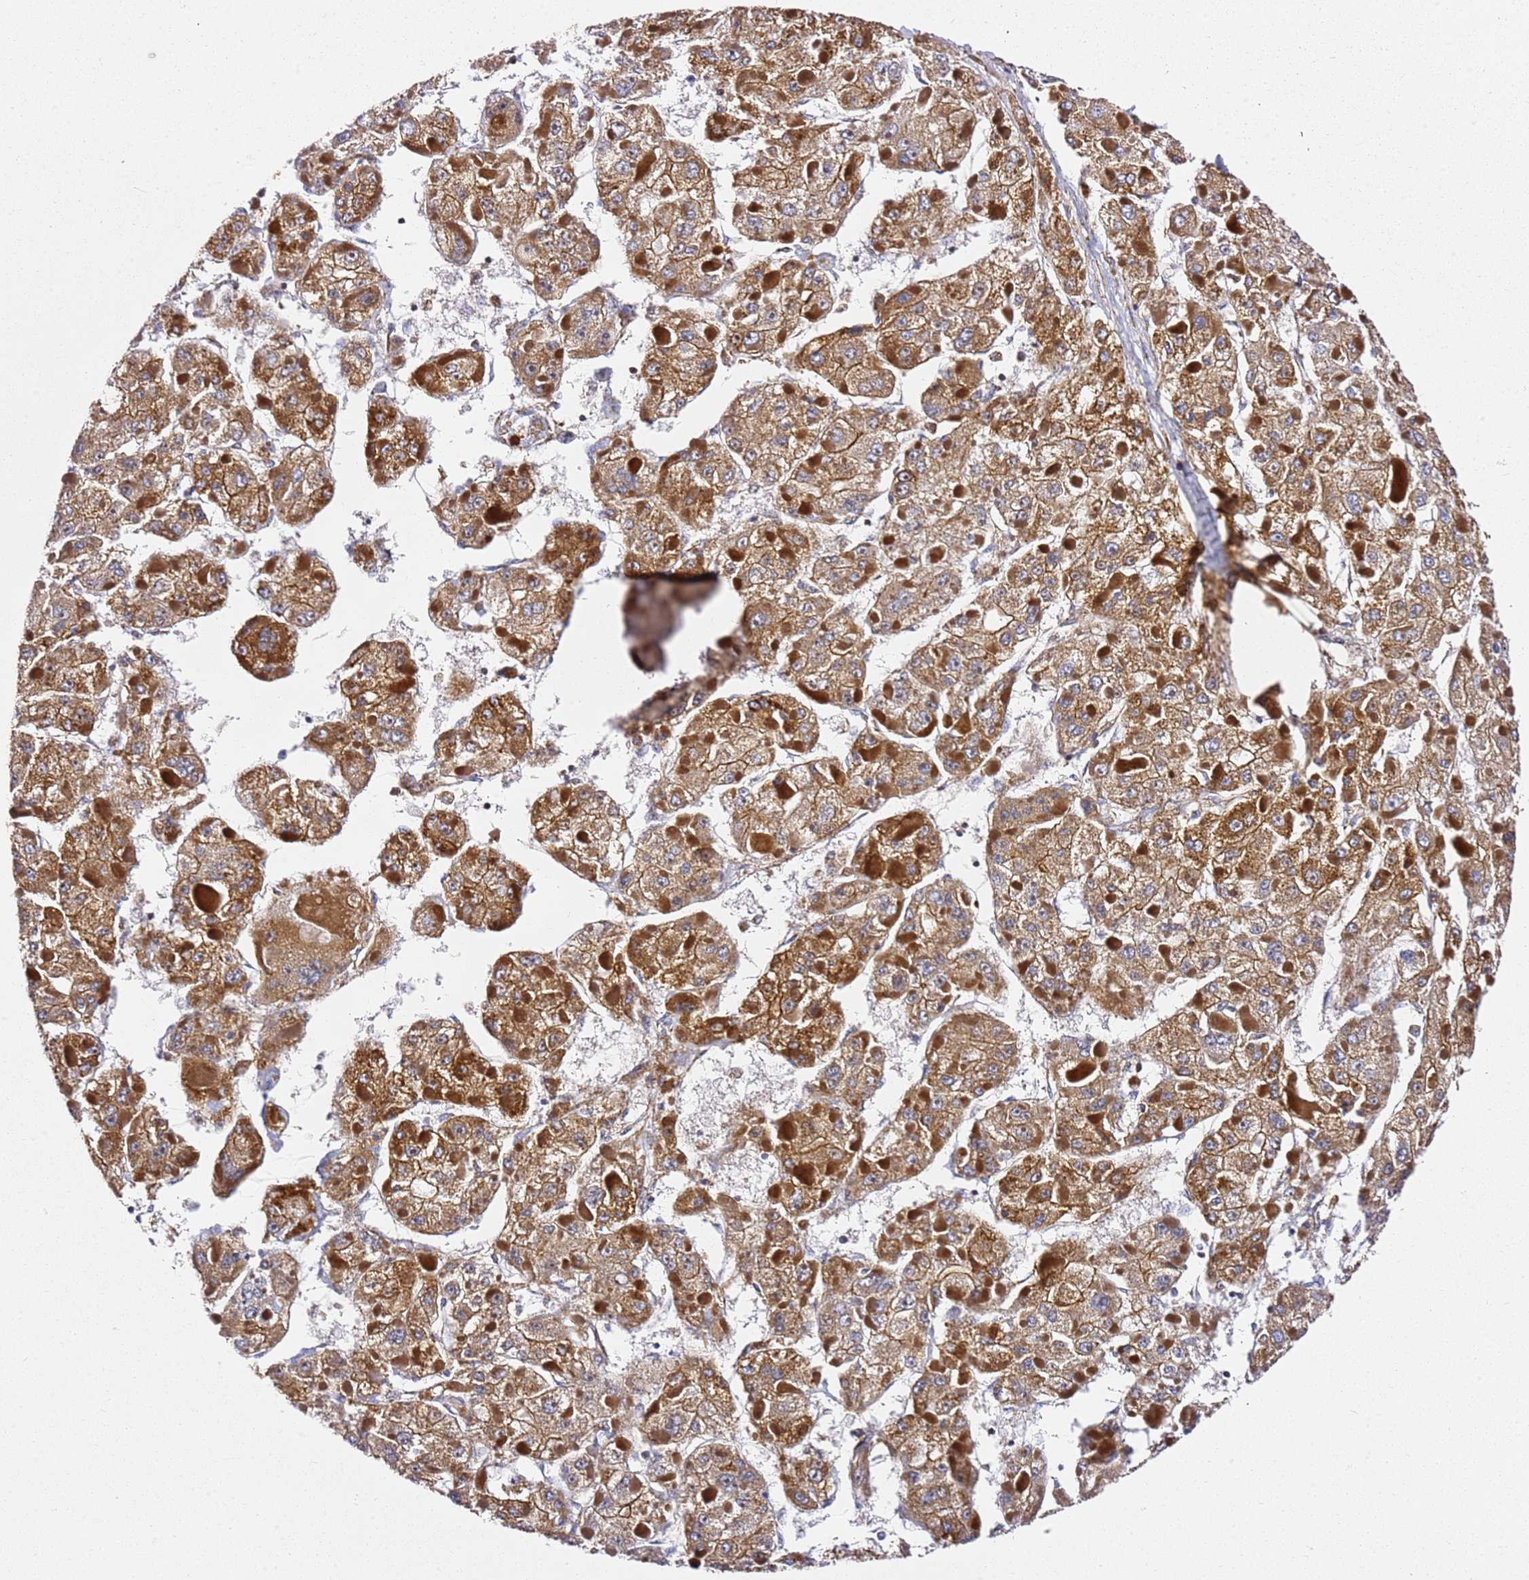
{"staining": {"intensity": "moderate", "quantity": ">75%", "location": "cytoplasmic/membranous"}, "tissue": "liver cancer", "cell_type": "Tumor cells", "image_type": "cancer", "snomed": [{"axis": "morphology", "description": "Carcinoma, Hepatocellular, NOS"}, {"axis": "topography", "description": "Liver"}], "caption": "Moderate cytoplasmic/membranous expression for a protein is present in about >75% of tumor cells of liver hepatocellular carcinoma using immunohistochemistry (IHC).", "gene": "NDUFA3", "patient": {"sex": "female", "age": 73}}